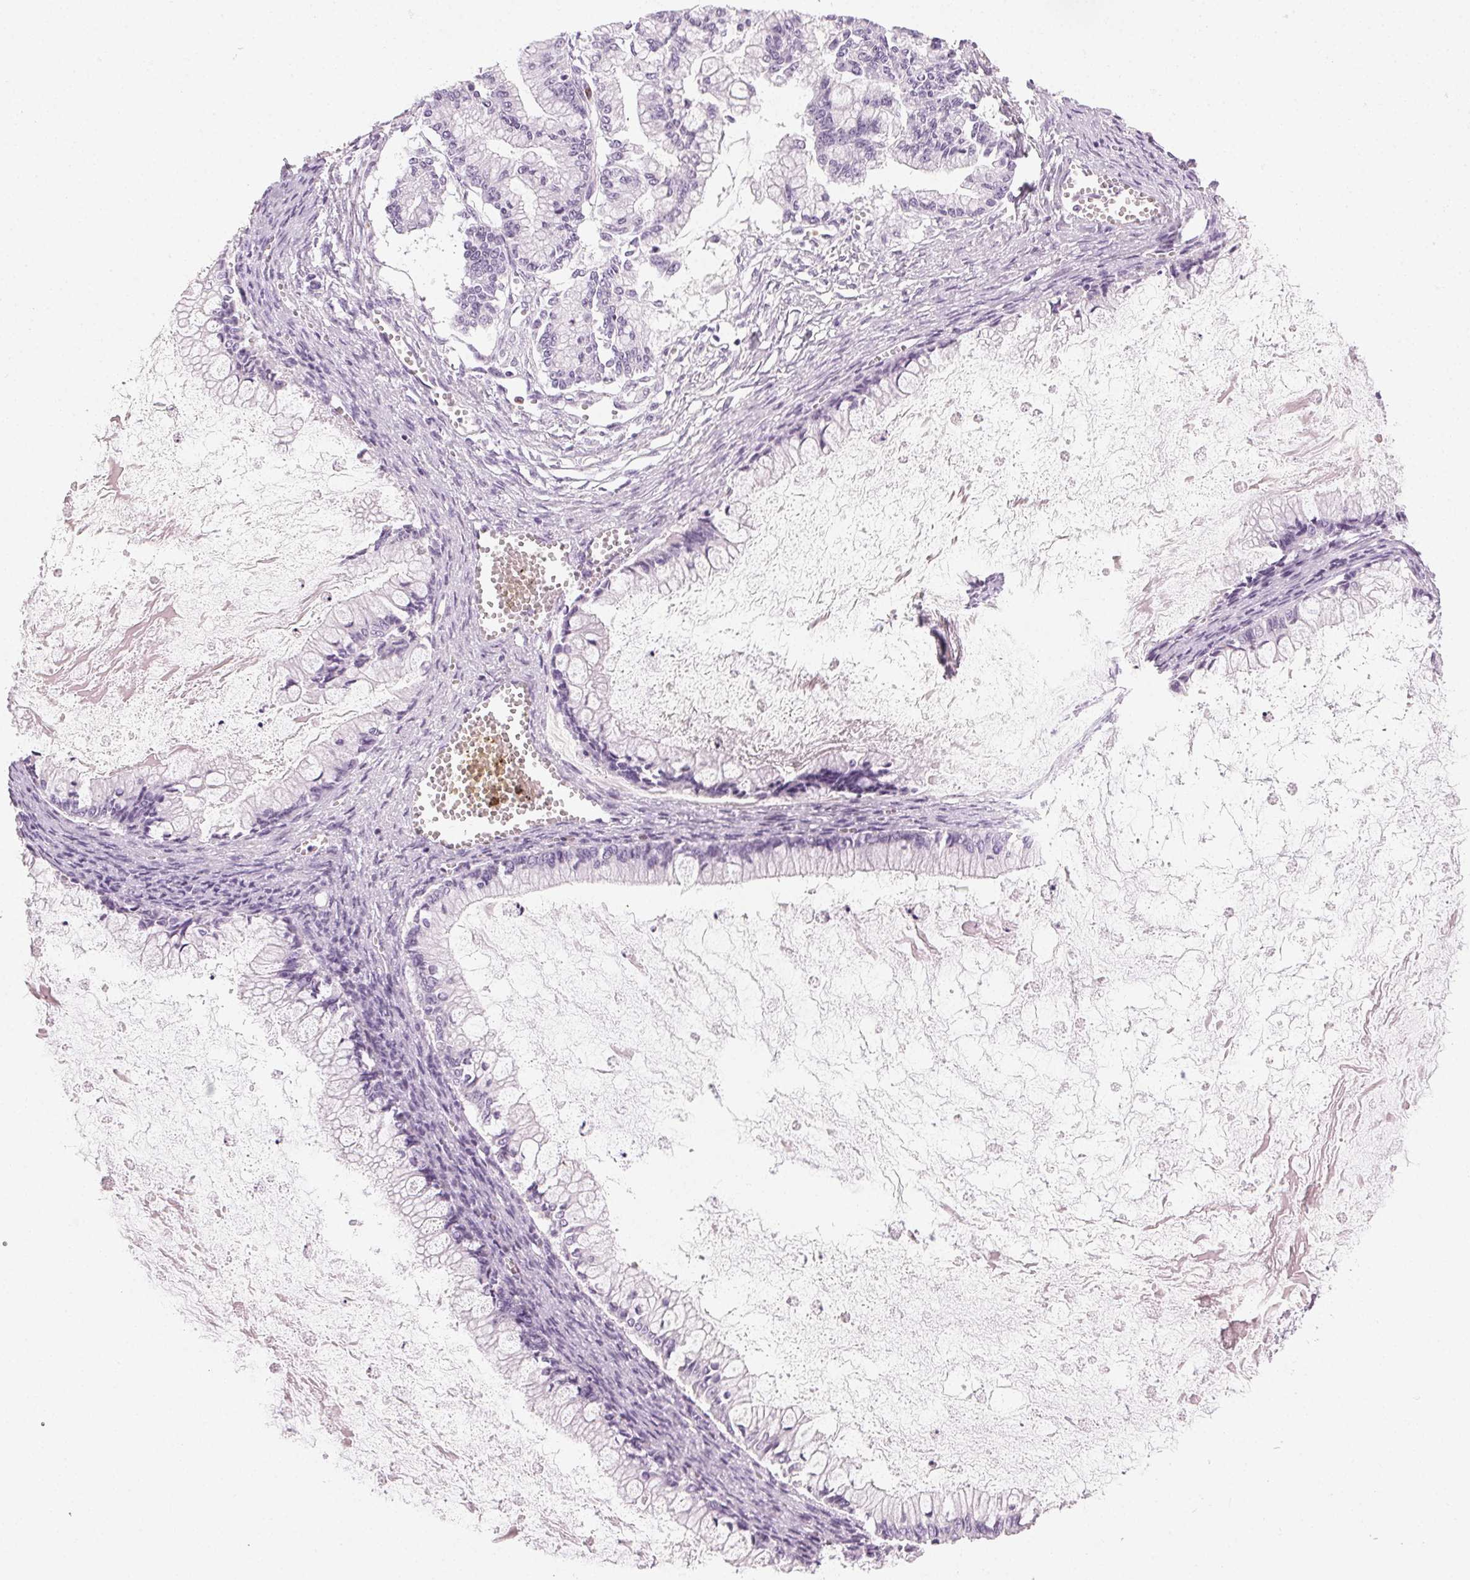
{"staining": {"intensity": "negative", "quantity": "none", "location": "none"}, "tissue": "ovarian cancer", "cell_type": "Tumor cells", "image_type": "cancer", "snomed": [{"axis": "morphology", "description": "Cystadenocarcinoma, mucinous, NOS"}, {"axis": "topography", "description": "Ovary"}], "caption": "DAB (3,3'-diaminobenzidine) immunohistochemical staining of human ovarian cancer (mucinous cystadenocarcinoma) demonstrates no significant positivity in tumor cells.", "gene": "MPO", "patient": {"sex": "female", "age": 67}}